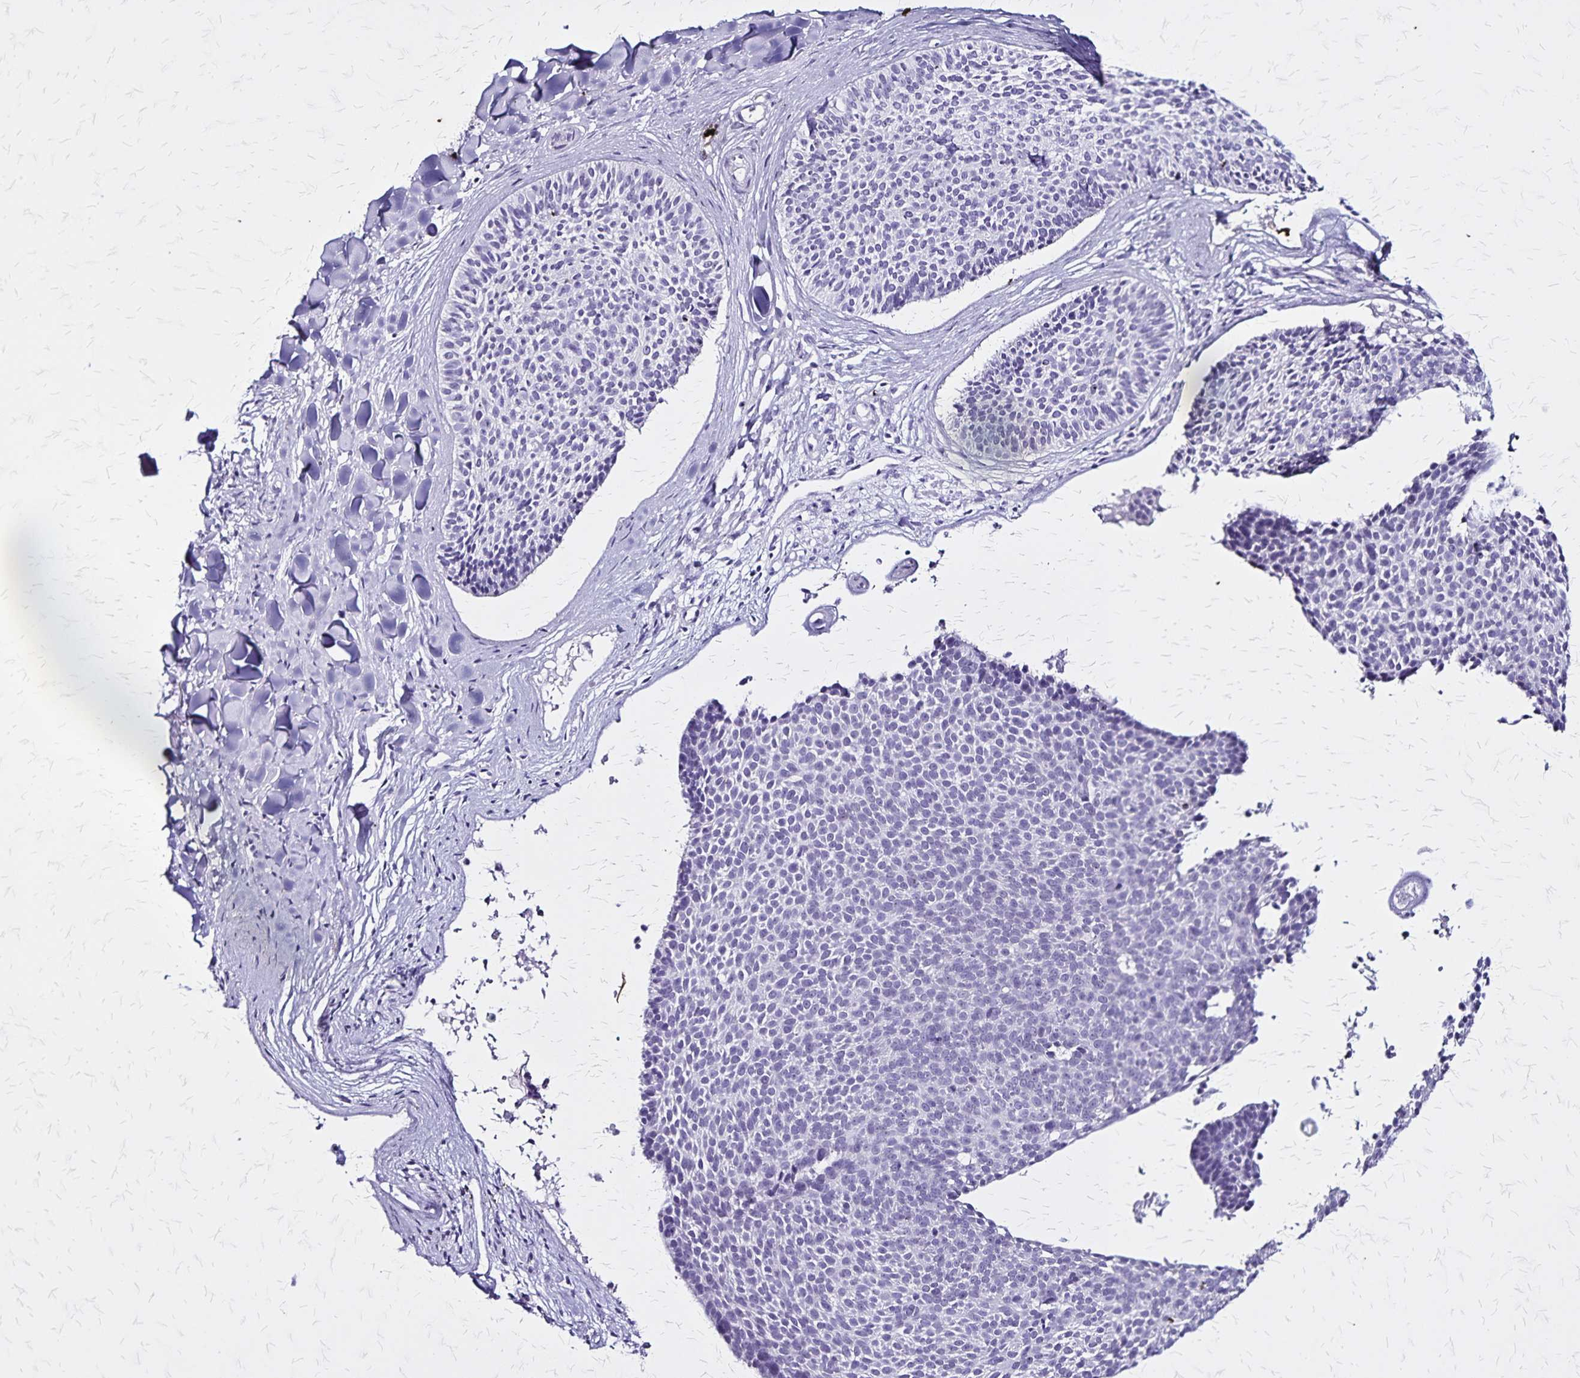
{"staining": {"intensity": "negative", "quantity": "none", "location": "none"}, "tissue": "skin cancer", "cell_type": "Tumor cells", "image_type": "cancer", "snomed": [{"axis": "morphology", "description": "Basal cell carcinoma"}, {"axis": "topography", "description": "Skin"}], "caption": "This is an immunohistochemistry (IHC) photomicrograph of human skin cancer. There is no positivity in tumor cells.", "gene": "KRT2", "patient": {"sex": "male", "age": 82}}